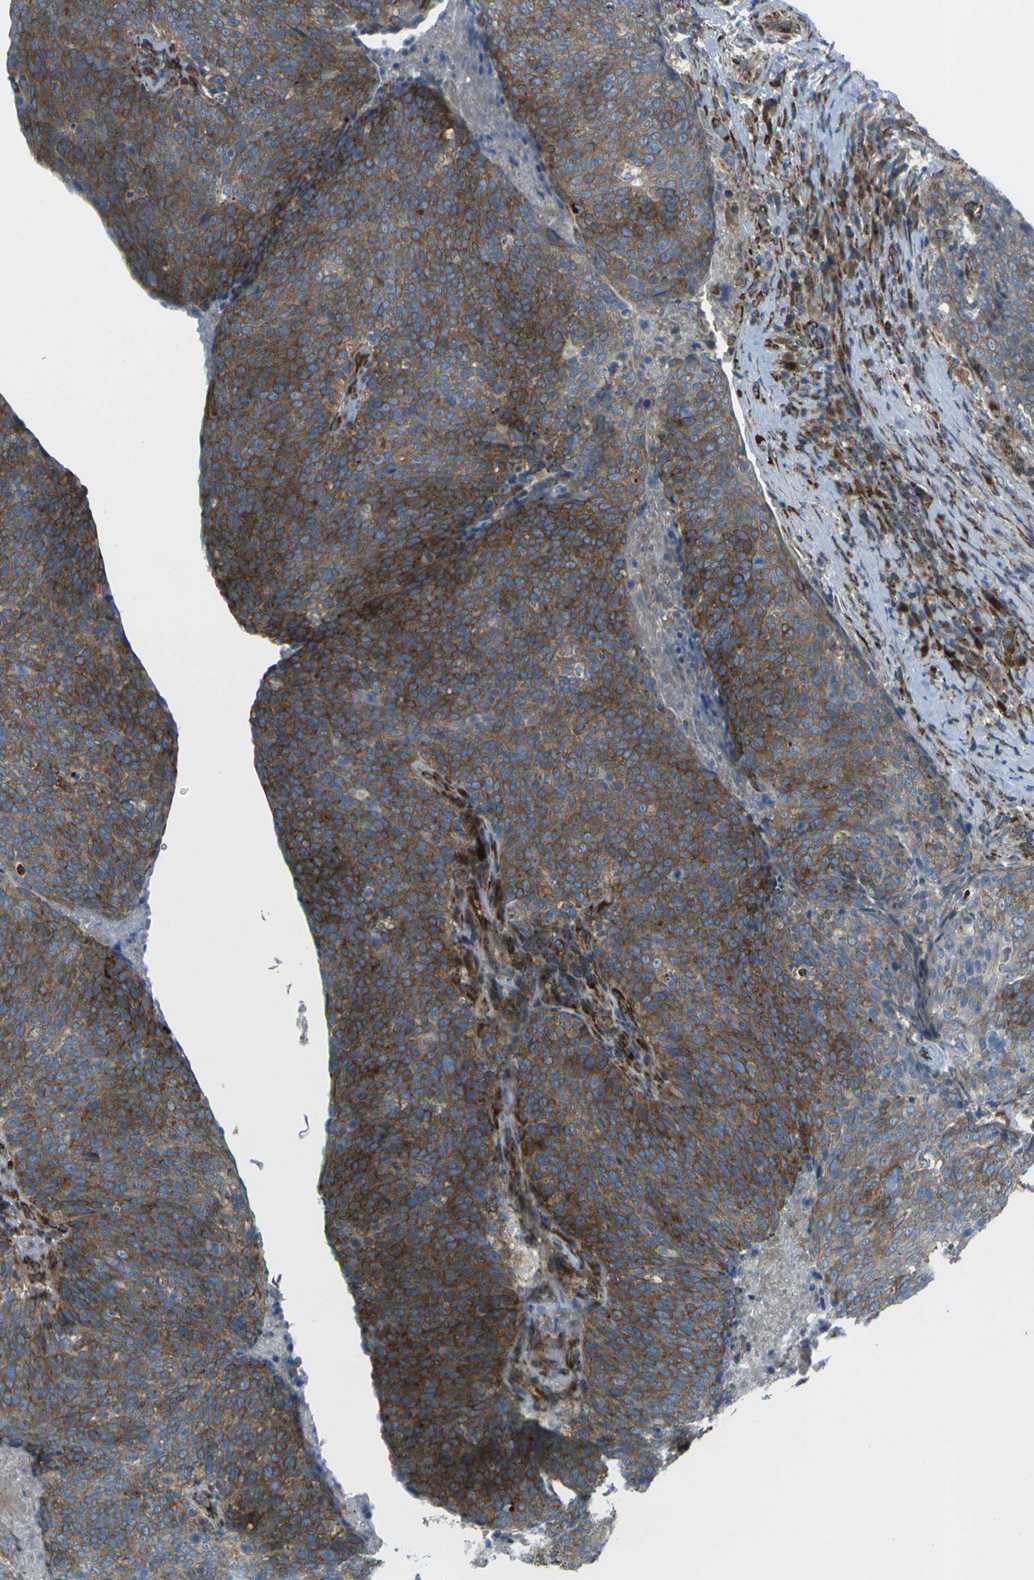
{"staining": {"intensity": "moderate", "quantity": ">75%", "location": "cytoplasmic/membranous"}, "tissue": "head and neck cancer", "cell_type": "Tumor cells", "image_type": "cancer", "snomed": [{"axis": "morphology", "description": "Squamous cell carcinoma, NOS"}, {"axis": "morphology", "description": "Squamous cell carcinoma, metastatic, NOS"}, {"axis": "topography", "description": "Lymph node"}, {"axis": "topography", "description": "Head-Neck"}], "caption": "Immunohistochemical staining of human metastatic squamous cell carcinoma (head and neck) exhibits medium levels of moderate cytoplasmic/membranous expression in approximately >75% of tumor cells.", "gene": "CELSR2", "patient": {"sex": "male", "age": 62}}